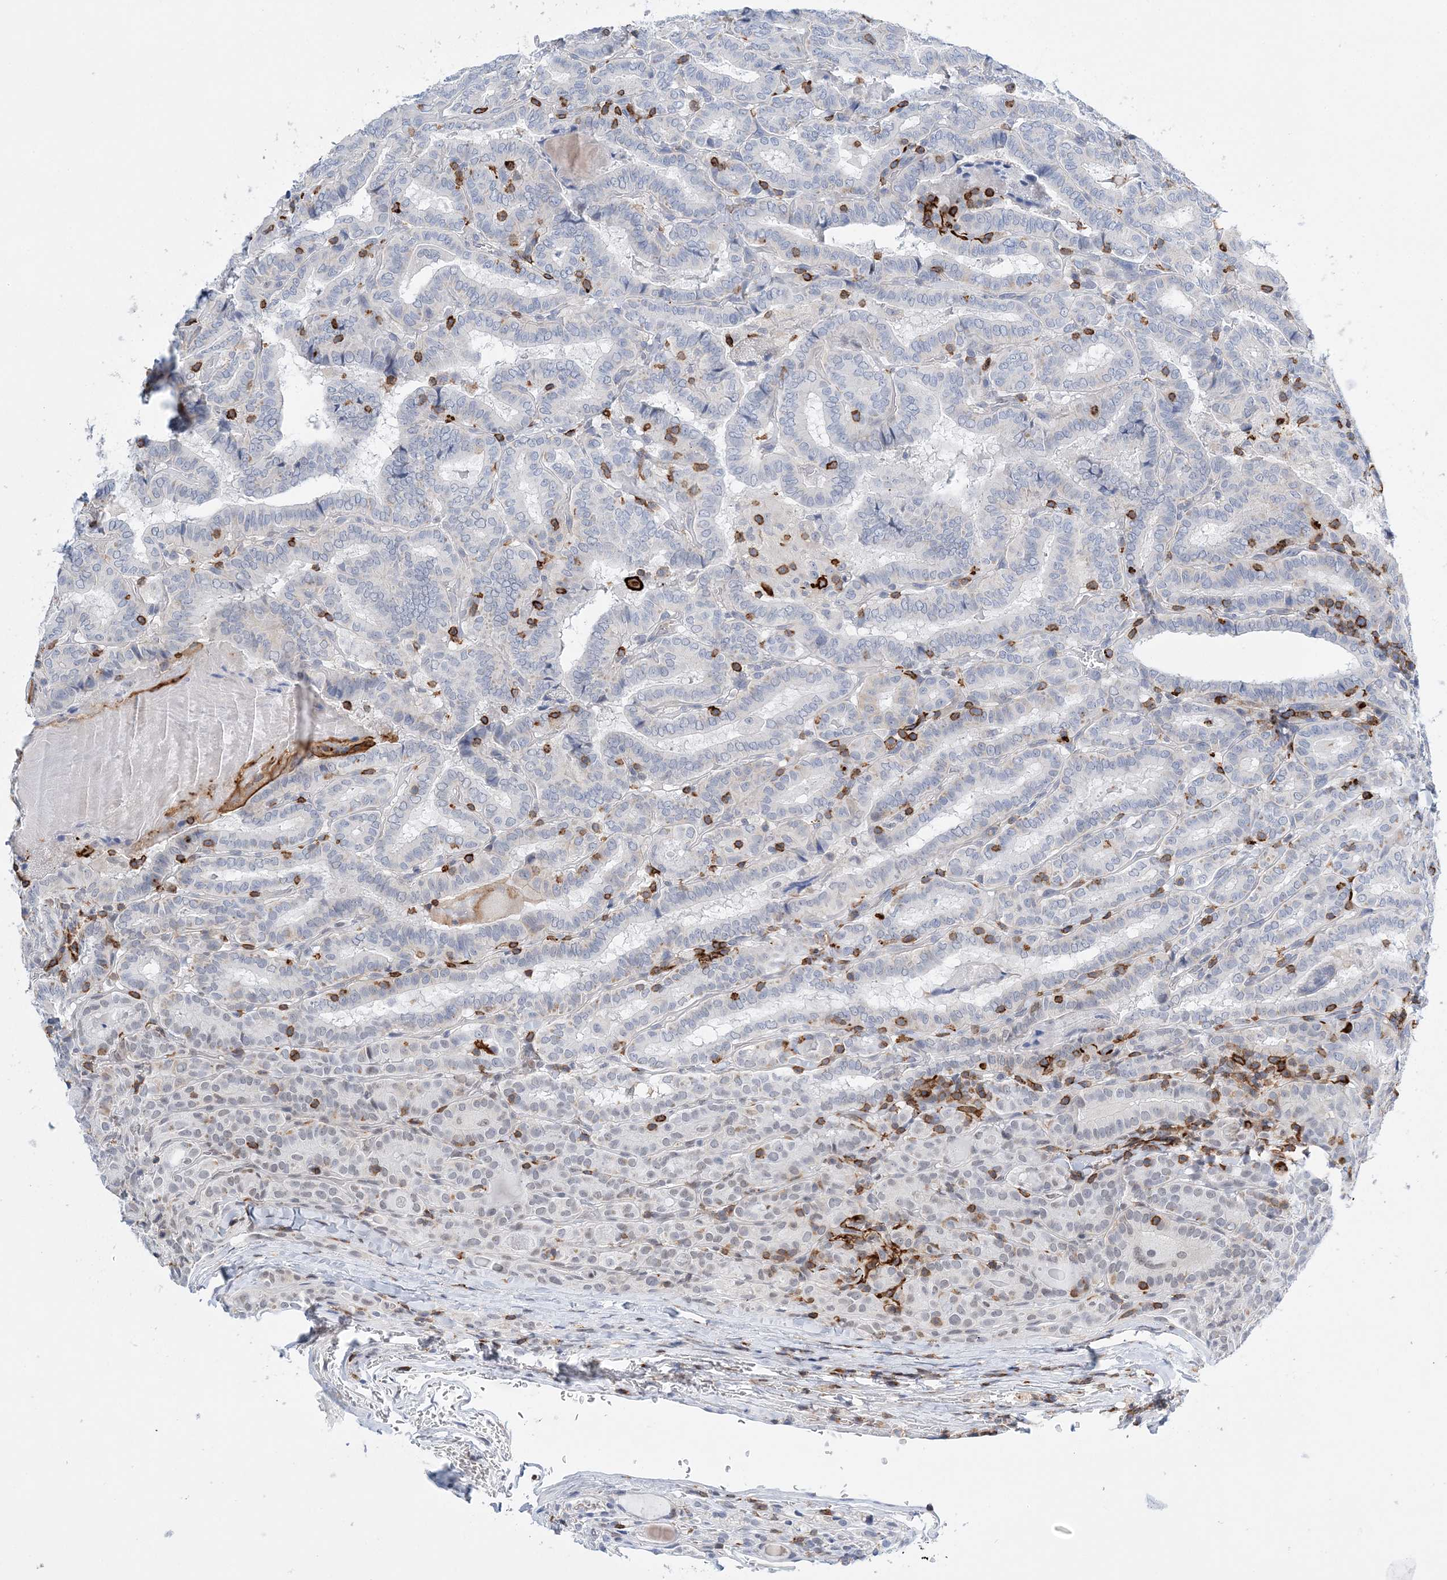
{"staining": {"intensity": "negative", "quantity": "none", "location": "none"}, "tissue": "thyroid cancer", "cell_type": "Tumor cells", "image_type": "cancer", "snomed": [{"axis": "morphology", "description": "Papillary adenocarcinoma, NOS"}, {"axis": "topography", "description": "Thyroid gland"}], "caption": "This micrograph is of thyroid cancer stained with immunohistochemistry to label a protein in brown with the nuclei are counter-stained blue. There is no expression in tumor cells.", "gene": "PRMT9", "patient": {"sex": "female", "age": 72}}